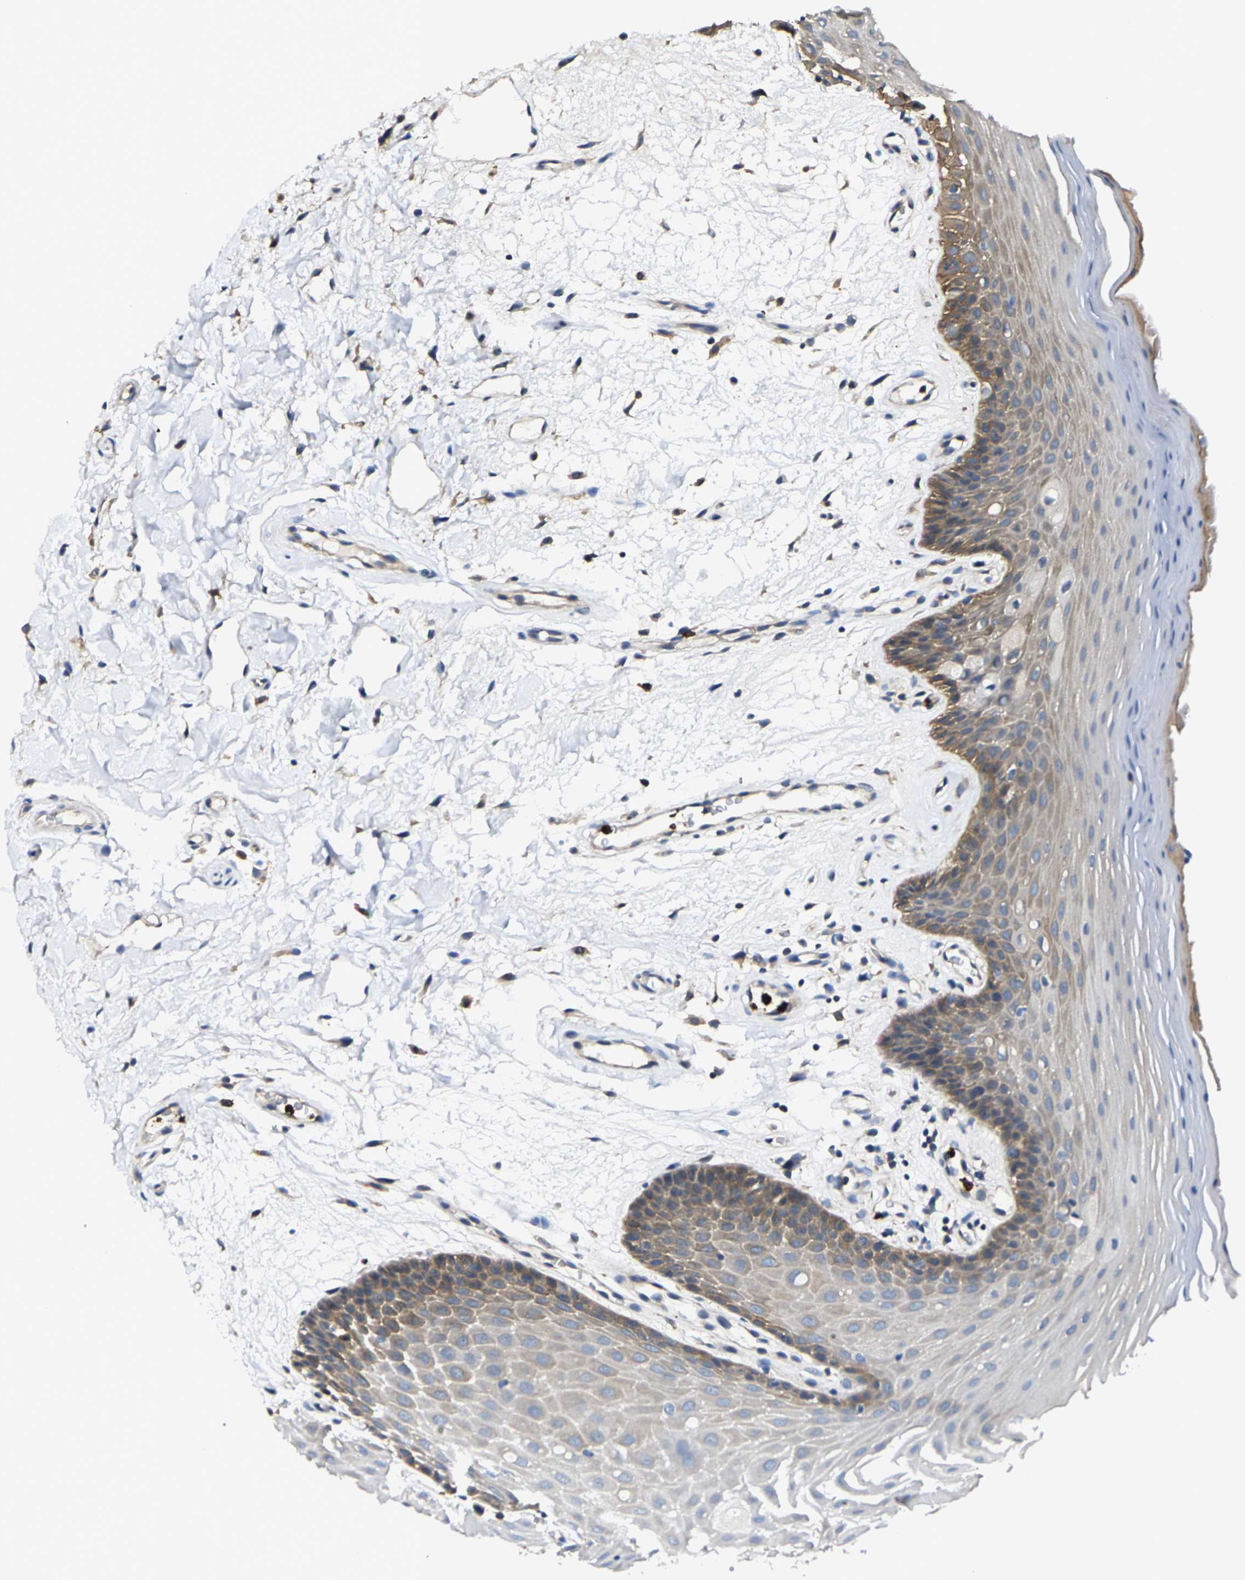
{"staining": {"intensity": "moderate", "quantity": "25%-75%", "location": "cytoplasmic/membranous"}, "tissue": "oral mucosa", "cell_type": "Squamous epithelial cells", "image_type": "normal", "snomed": [{"axis": "morphology", "description": "Normal tissue, NOS"}, {"axis": "morphology", "description": "Squamous cell carcinoma, NOS"}, {"axis": "topography", "description": "Oral tissue"}, {"axis": "topography", "description": "Head-Neck"}], "caption": "The micrograph reveals a brown stain indicating the presence of a protein in the cytoplasmic/membranous of squamous epithelial cells in oral mucosa. (Stains: DAB (3,3'-diaminobenzidine) in brown, nuclei in blue, Microscopy: brightfield microscopy at high magnification).", "gene": "TRAF6", "patient": {"sex": "male", "age": 71}}